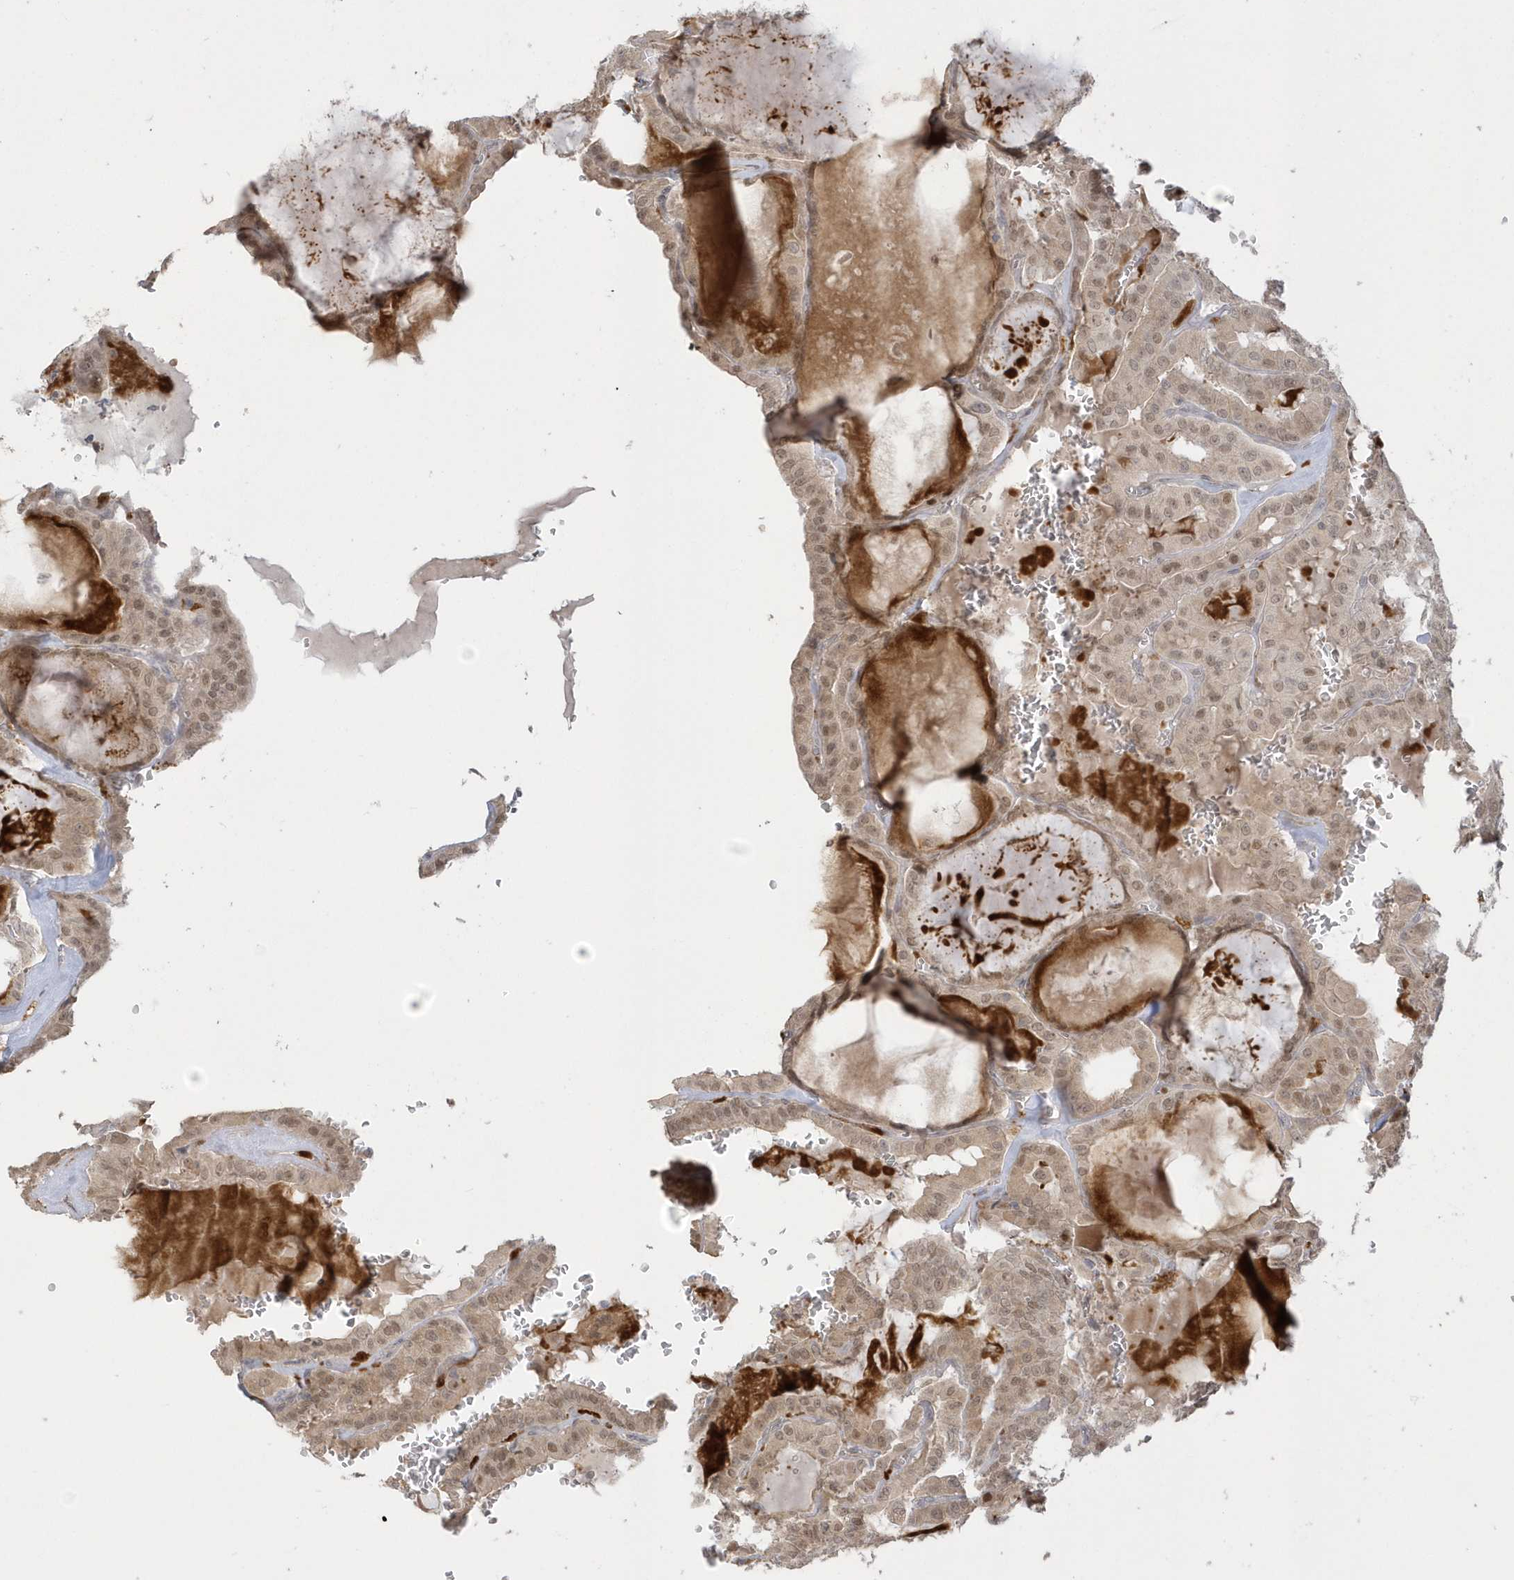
{"staining": {"intensity": "weak", "quantity": ">75%", "location": "cytoplasmic/membranous,nuclear"}, "tissue": "thyroid cancer", "cell_type": "Tumor cells", "image_type": "cancer", "snomed": [{"axis": "morphology", "description": "Papillary adenocarcinoma, NOS"}, {"axis": "topography", "description": "Thyroid gland"}], "caption": "Immunohistochemistry (DAB) staining of human thyroid cancer displays weak cytoplasmic/membranous and nuclear protein staining in approximately >75% of tumor cells. (DAB (3,3'-diaminobenzidine) IHC, brown staining for protein, blue staining for nuclei).", "gene": "NAF1", "patient": {"sex": "male", "age": 52}}